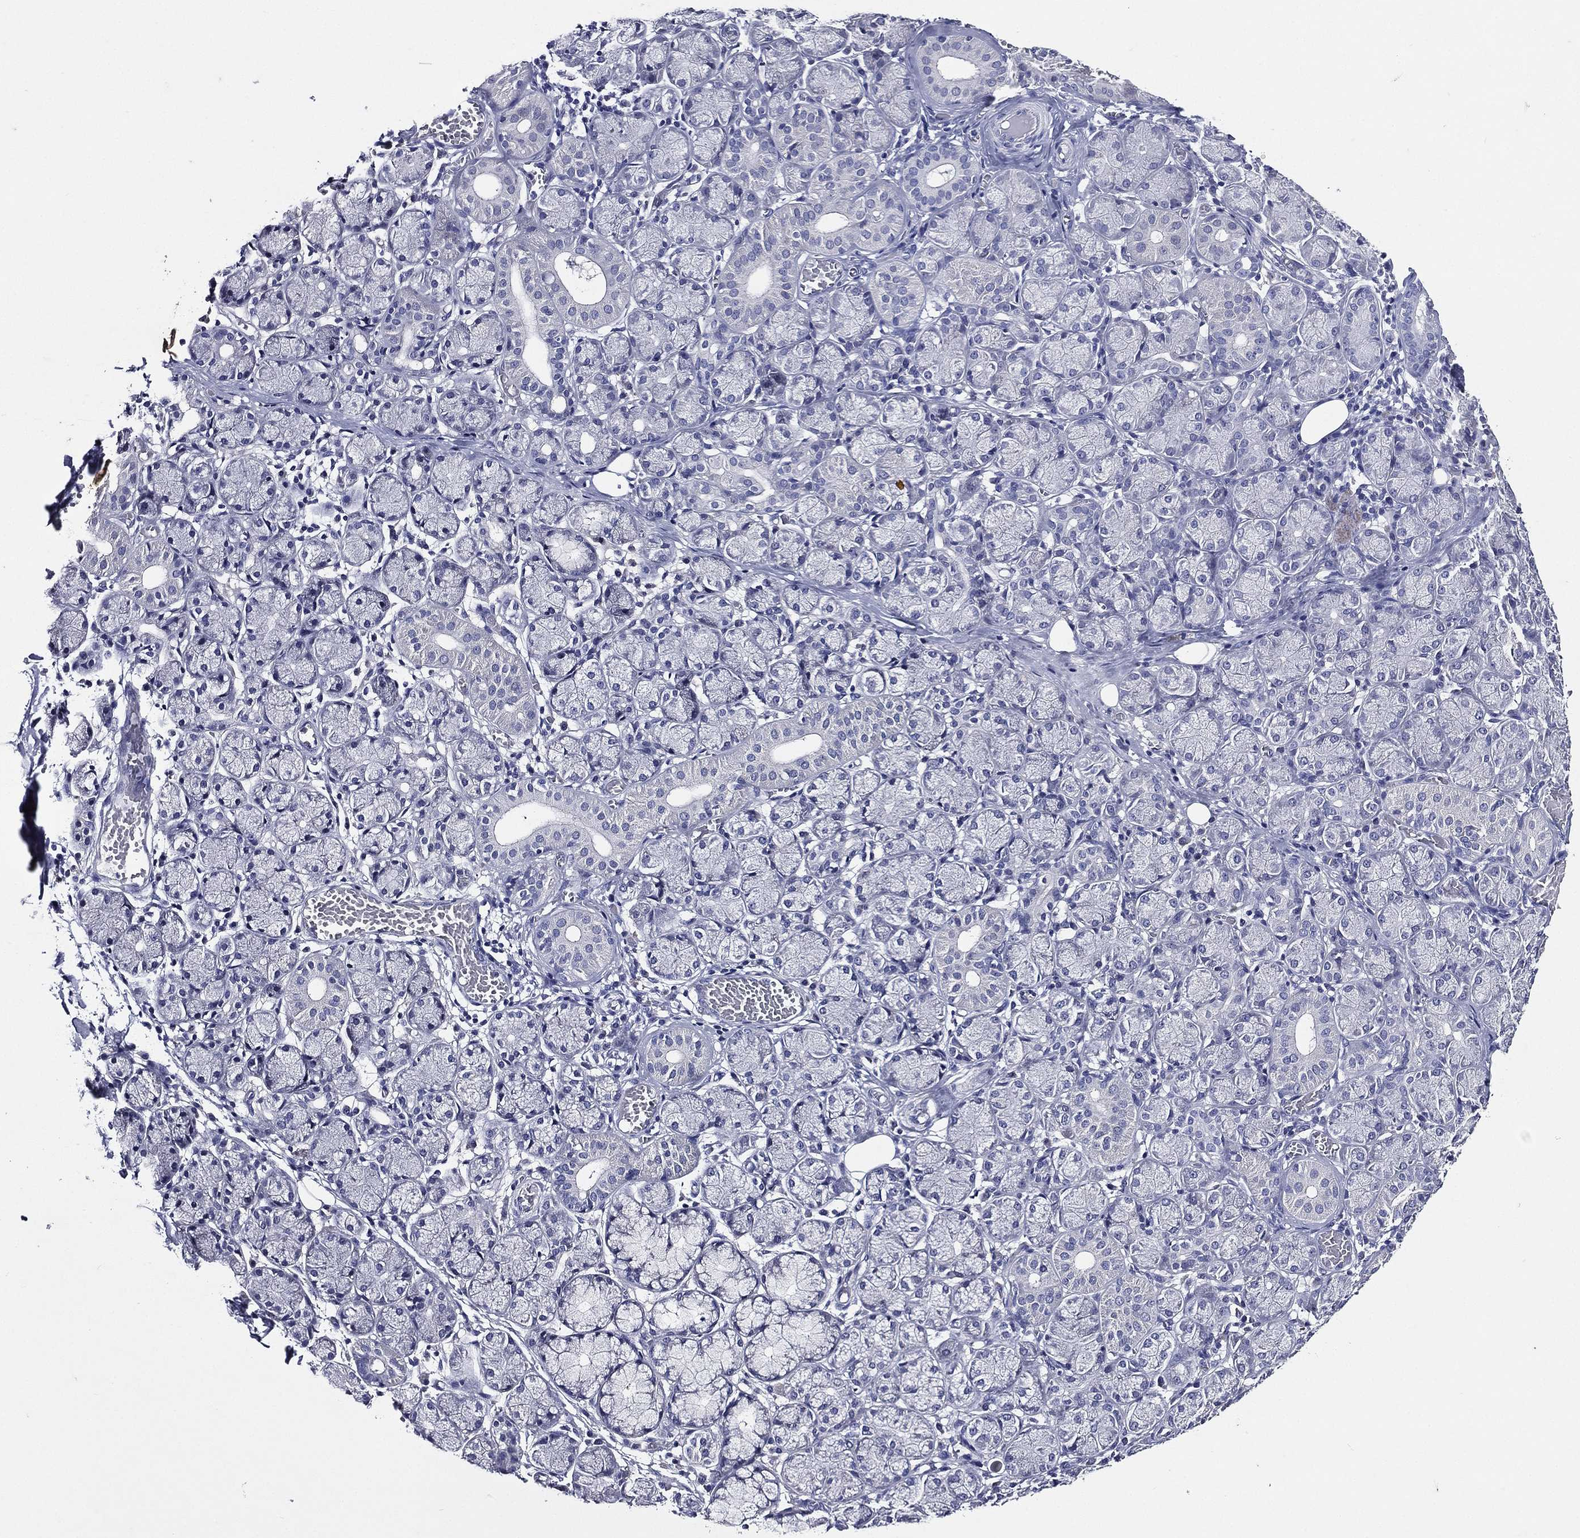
{"staining": {"intensity": "negative", "quantity": "none", "location": "none"}, "tissue": "salivary gland", "cell_type": "Glandular cells", "image_type": "normal", "snomed": [{"axis": "morphology", "description": "Normal tissue, NOS"}, {"axis": "topography", "description": "Salivary gland"}, {"axis": "topography", "description": "Peripheral nerve tissue"}], "caption": "A high-resolution histopathology image shows immunohistochemistry staining of benign salivary gland, which exhibits no significant expression in glandular cells.", "gene": "TGM1", "patient": {"sex": "female", "age": 24}}